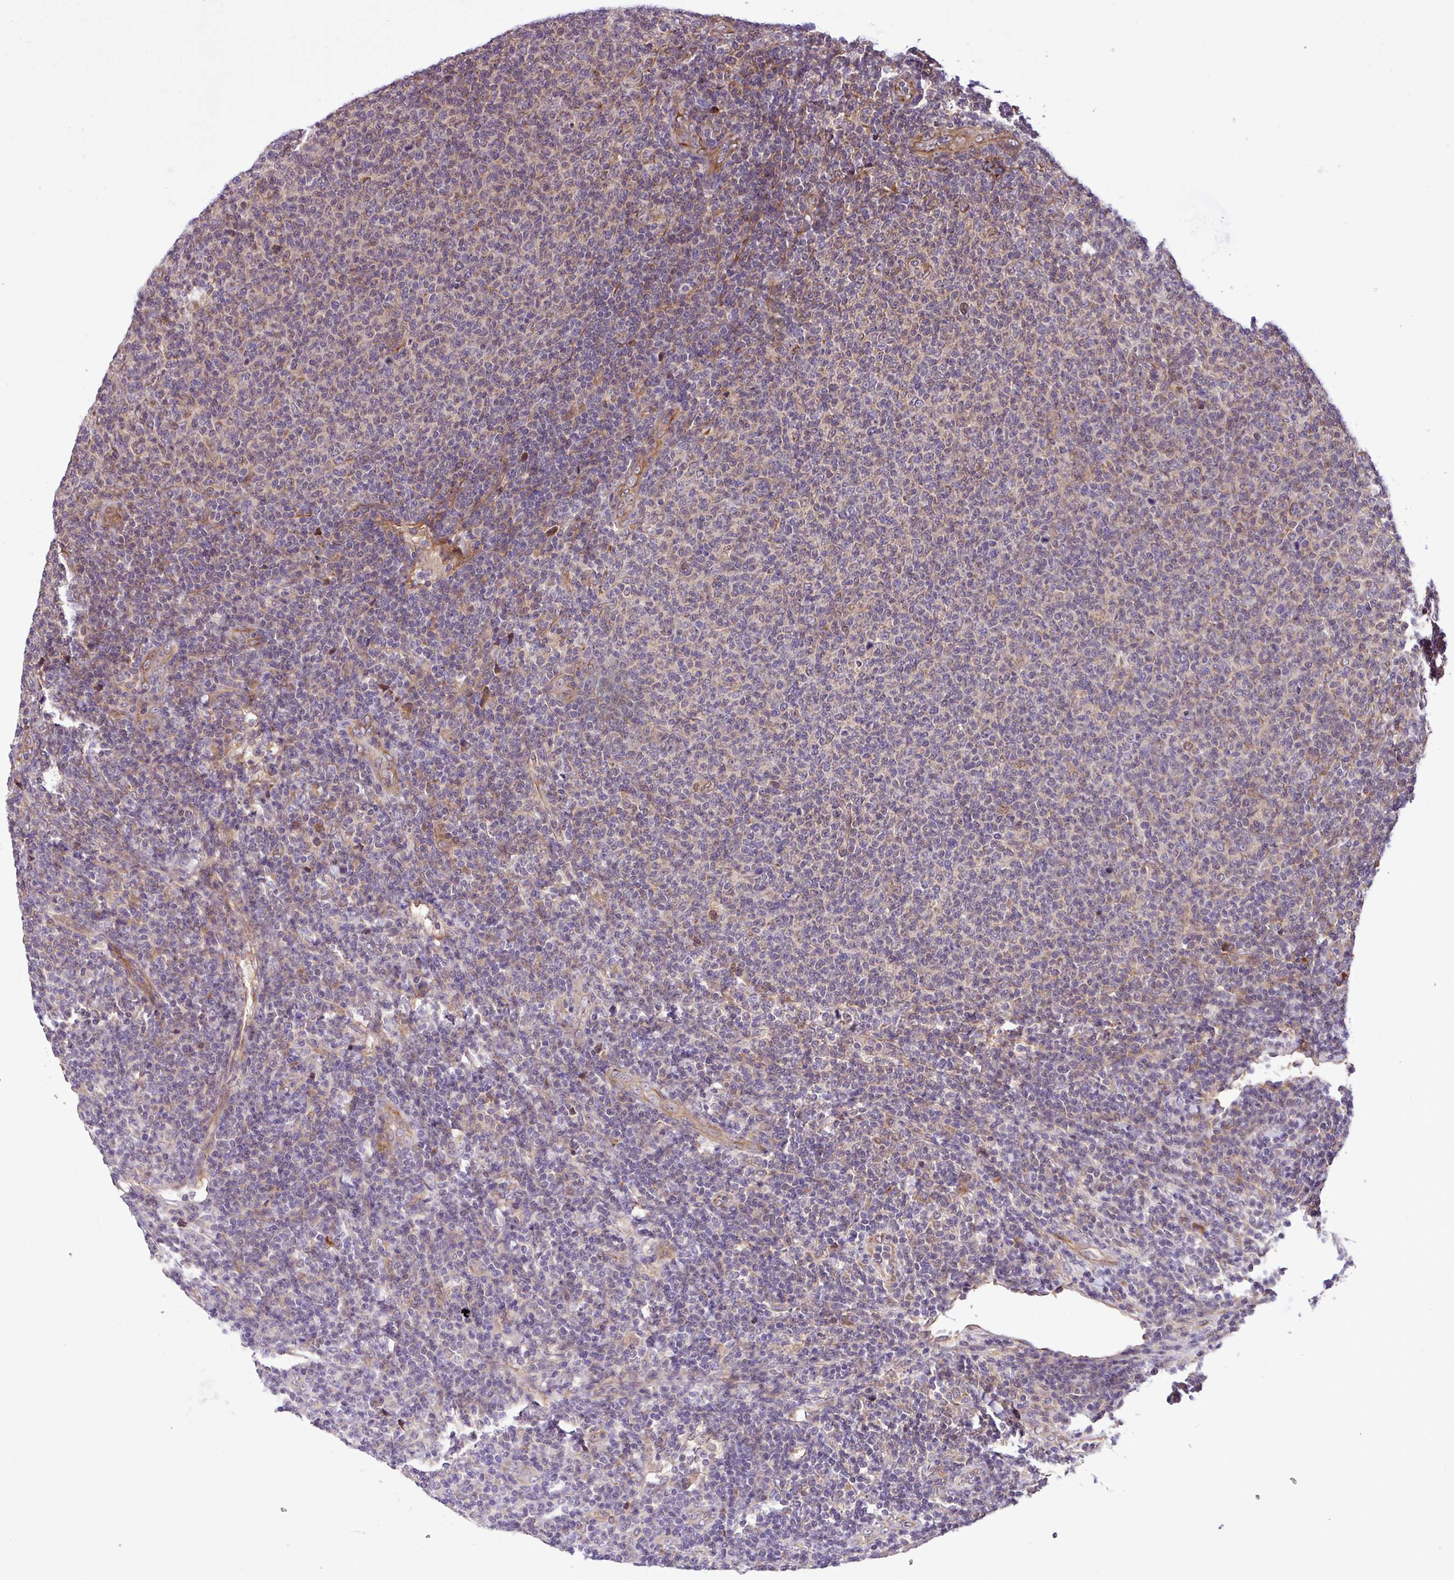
{"staining": {"intensity": "weak", "quantity": "<25%", "location": "cytoplasmic/membranous"}, "tissue": "lymphoma", "cell_type": "Tumor cells", "image_type": "cancer", "snomed": [{"axis": "morphology", "description": "Malignant lymphoma, non-Hodgkin's type, Low grade"}, {"axis": "topography", "description": "Lymph node"}], "caption": "The micrograph reveals no significant staining in tumor cells of low-grade malignant lymphoma, non-Hodgkin's type. Nuclei are stained in blue.", "gene": "DLGAP4", "patient": {"sex": "male", "age": 66}}